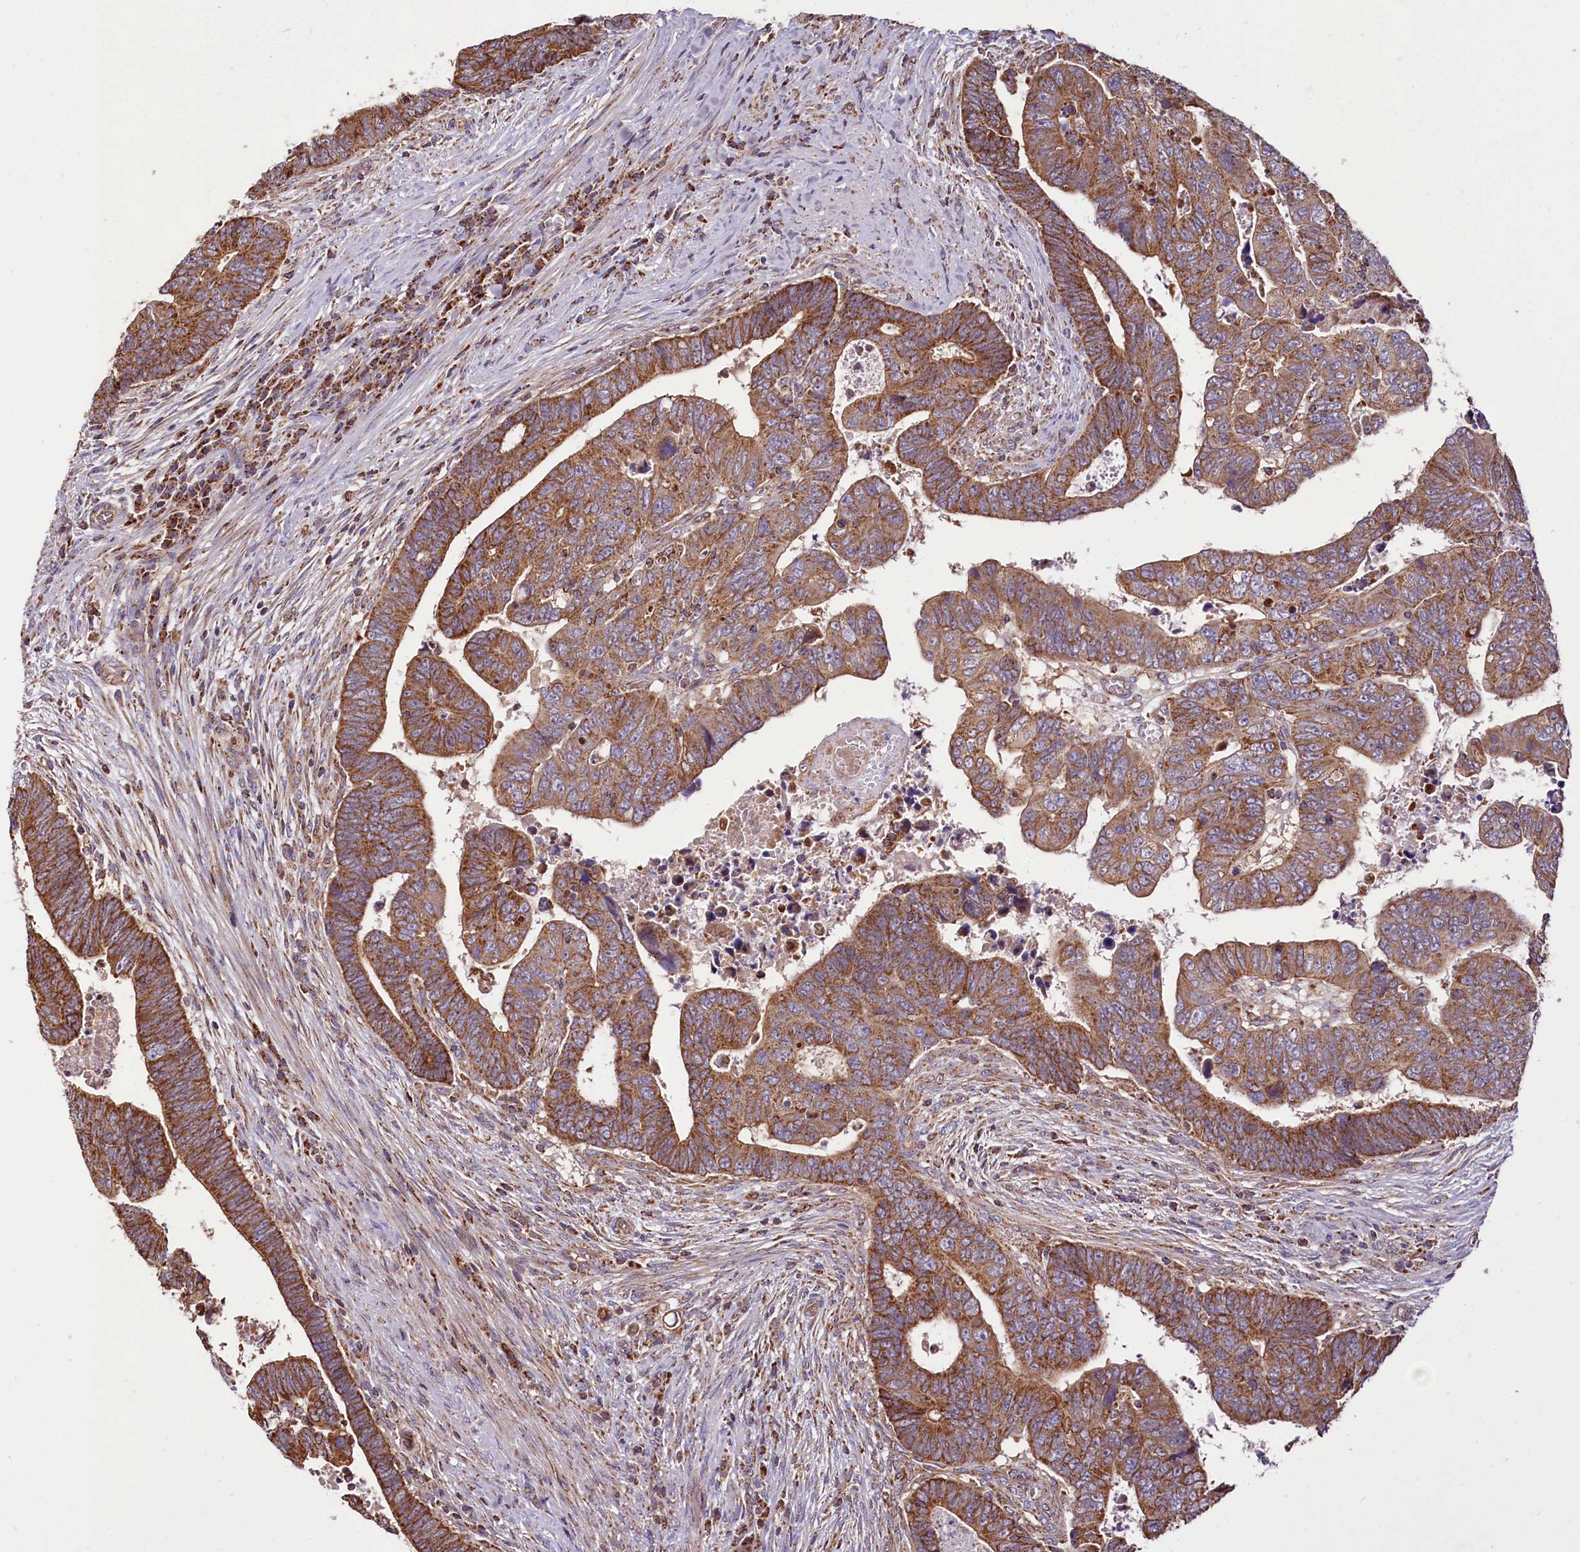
{"staining": {"intensity": "strong", "quantity": ">75%", "location": "cytoplasmic/membranous"}, "tissue": "colorectal cancer", "cell_type": "Tumor cells", "image_type": "cancer", "snomed": [{"axis": "morphology", "description": "Normal tissue, NOS"}, {"axis": "morphology", "description": "Adenocarcinoma, NOS"}, {"axis": "topography", "description": "Rectum"}], "caption": "Immunohistochemical staining of human adenocarcinoma (colorectal) displays high levels of strong cytoplasmic/membranous staining in approximately >75% of tumor cells. (Stains: DAB in brown, nuclei in blue, Microscopy: brightfield microscopy at high magnification).", "gene": "NUDT15", "patient": {"sex": "female", "age": 65}}